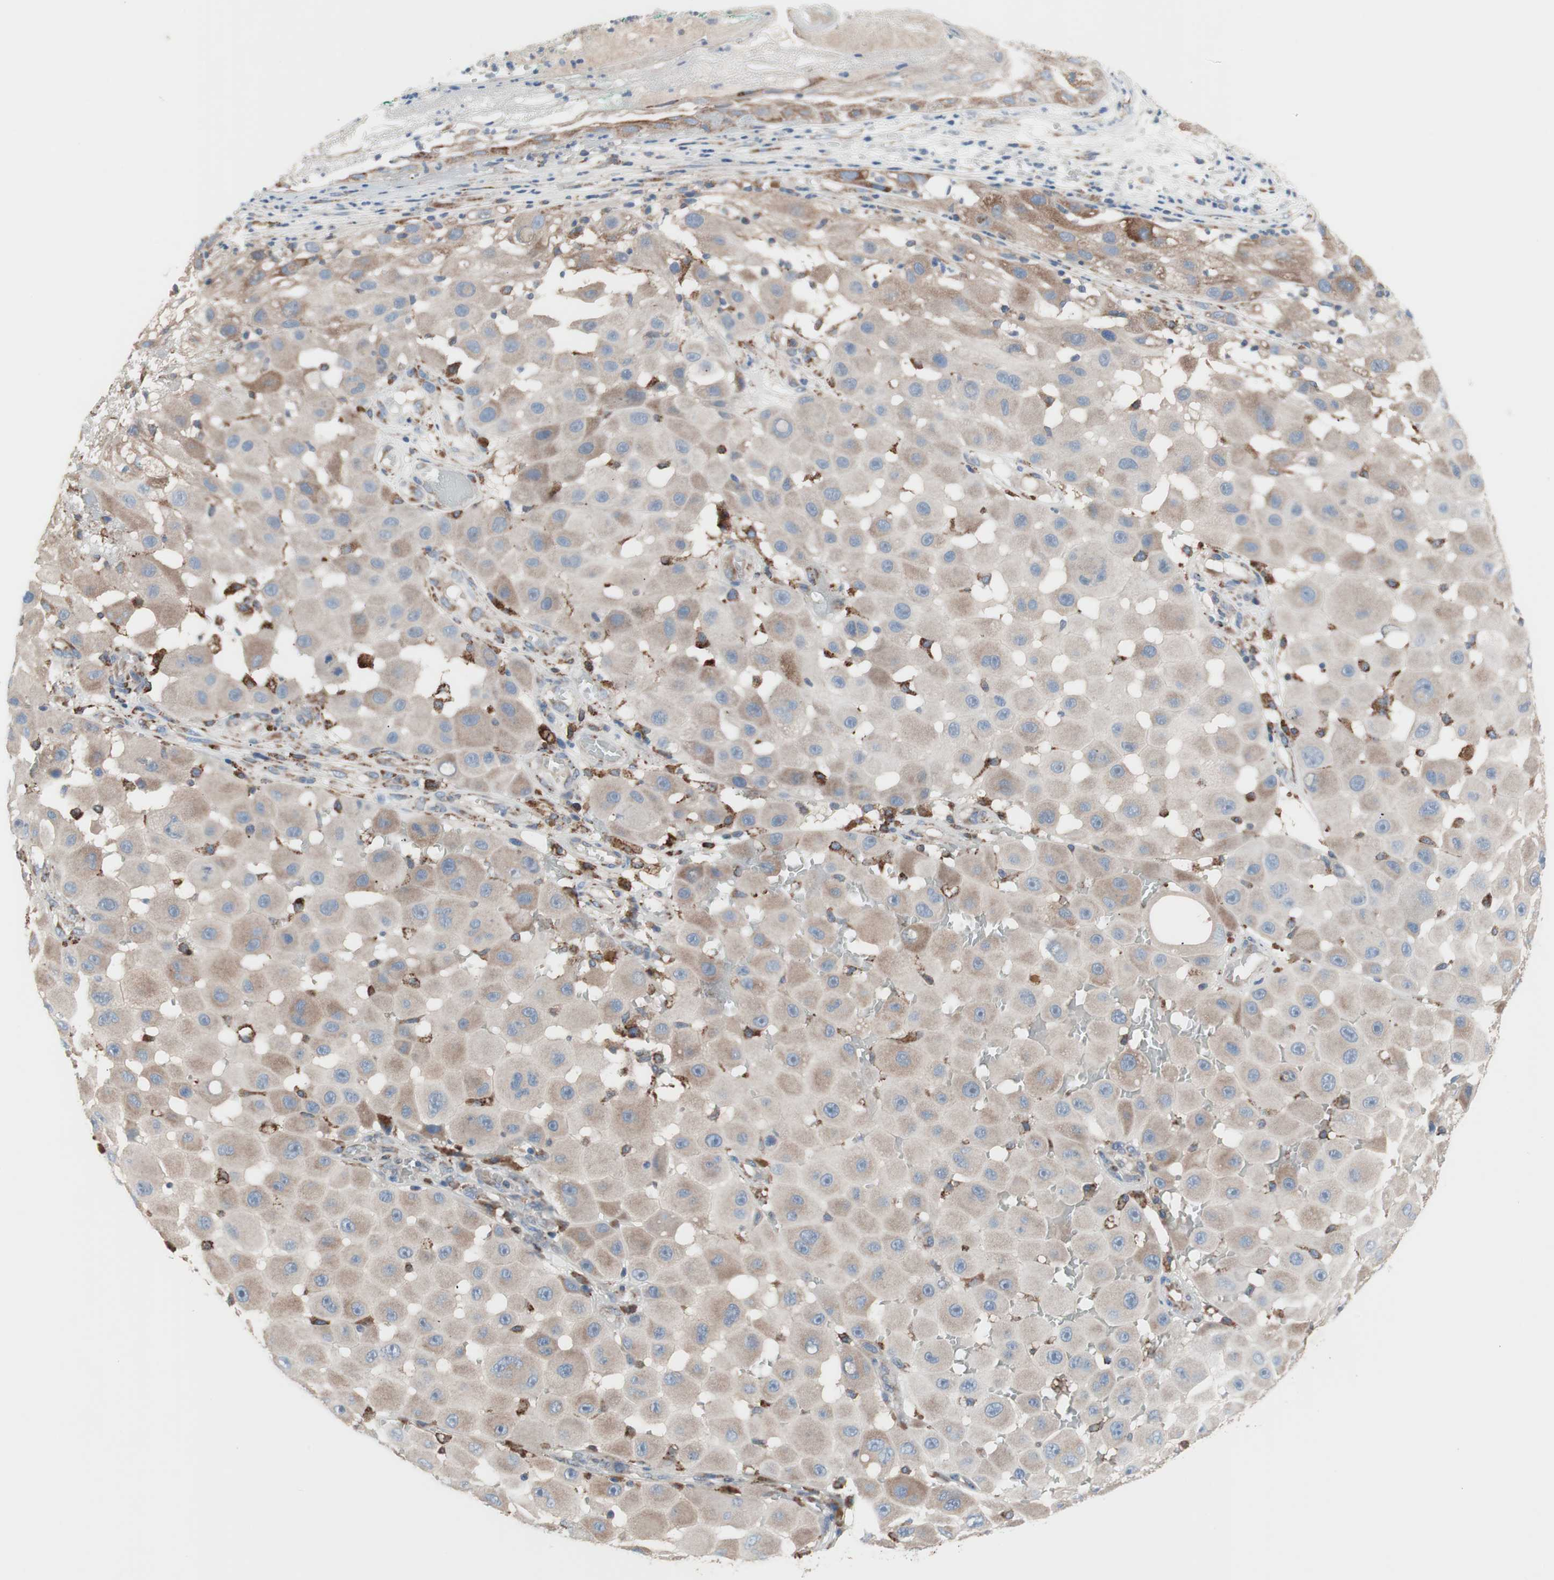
{"staining": {"intensity": "weak", "quantity": "25%-75%", "location": "cytoplasmic/membranous"}, "tissue": "melanoma", "cell_type": "Tumor cells", "image_type": "cancer", "snomed": [{"axis": "morphology", "description": "Malignant melanoma, NOS"}, {"axis": "topography", "description": "Skin"}], "caption": "Immunohistochemistry photomicrograph of neoplastic tissue: human melanoma stained using immunohistochemistry shows low levels of weak protein expression localized specifically in the cytoplasmic/membranous of tumor cells, appearing as a cytoplasmic/membranous brown color.", "gene": "SLC27A4", "patient": {"sex": "female", "age": 81}}